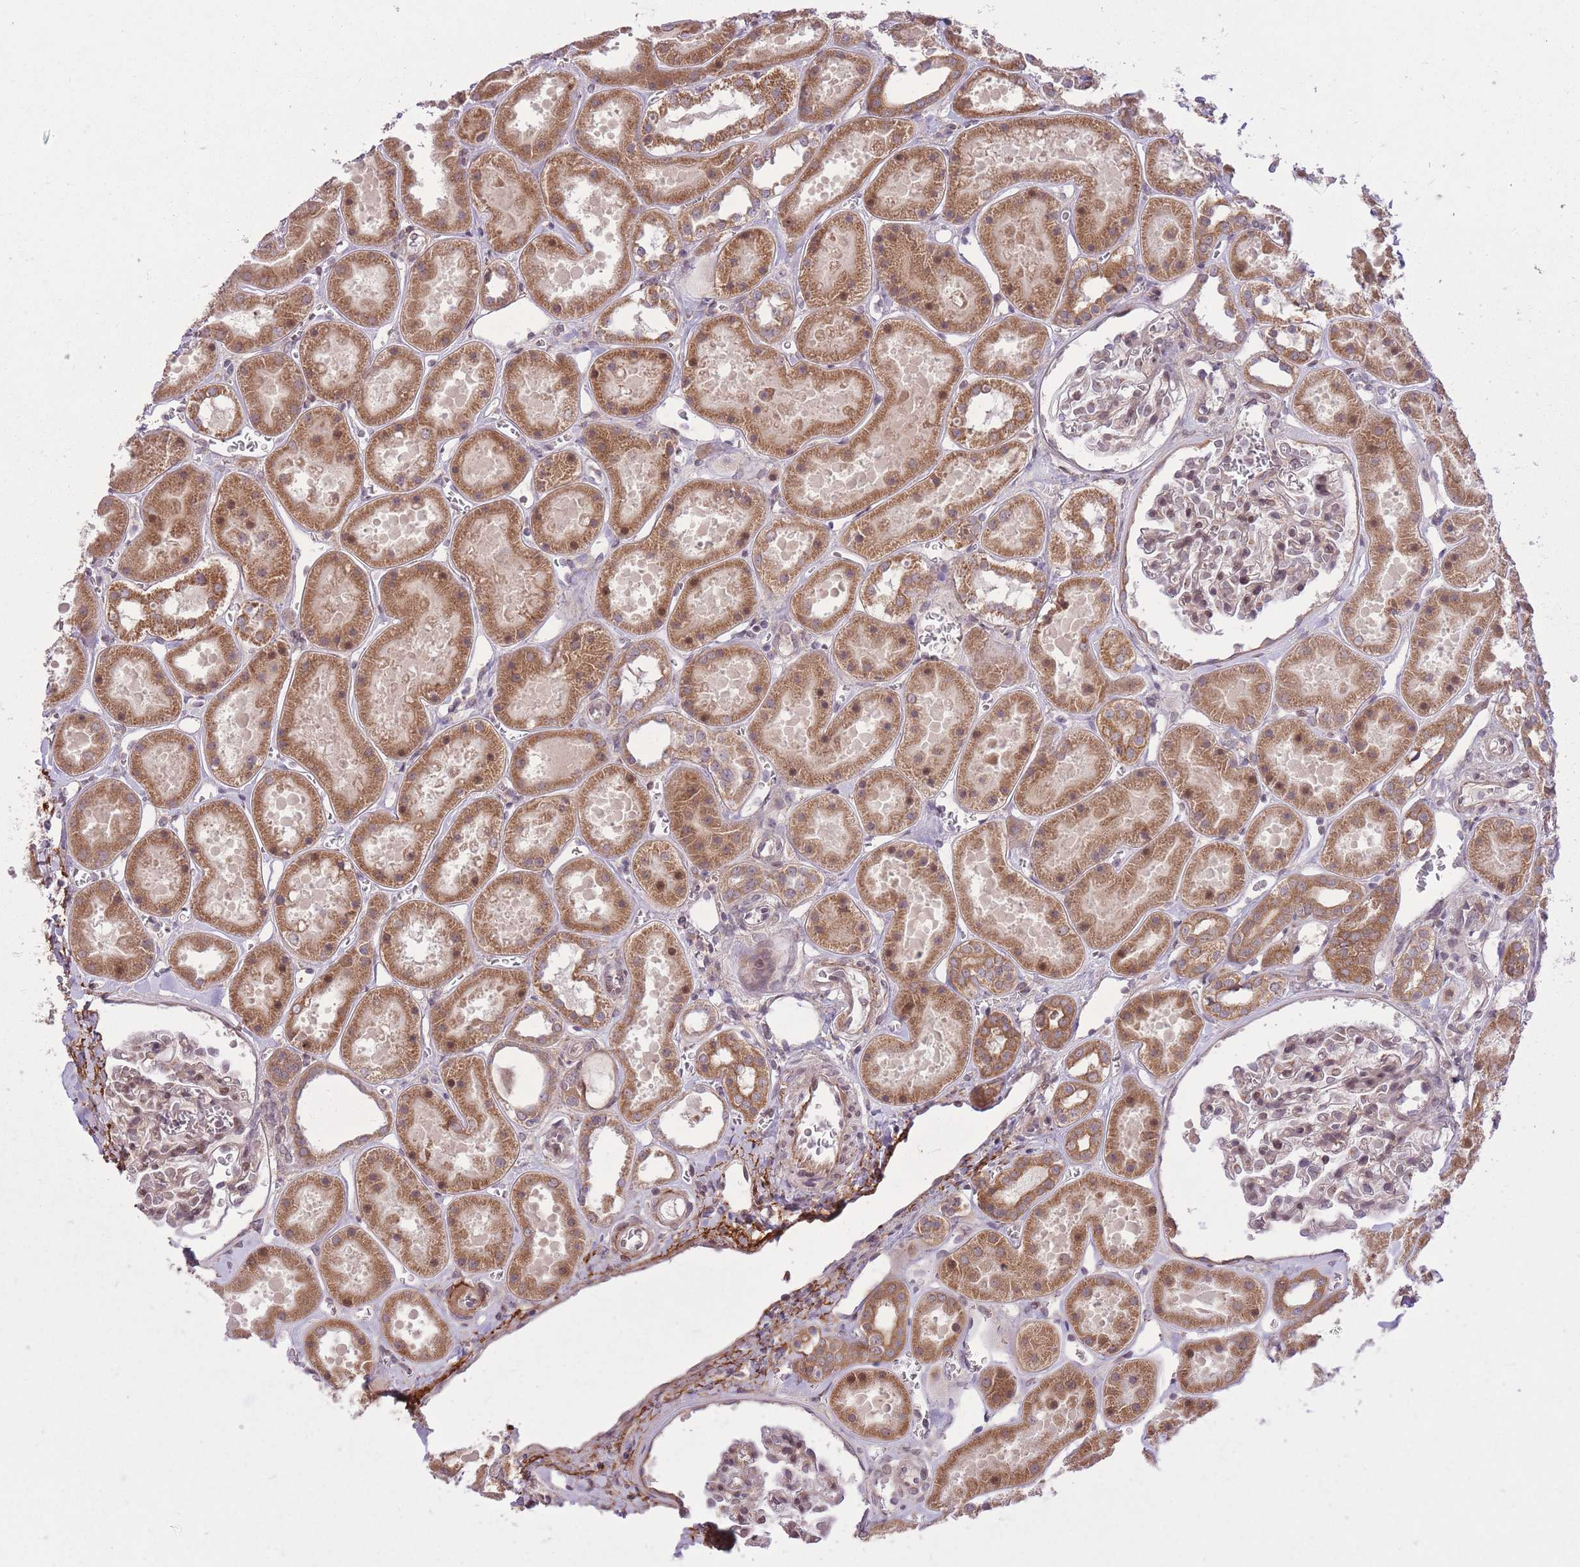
{"staining": {"intensity": "moderate", "quantity": "25%-75%", "location": "cytoplasmic/membranous,nuclear"}, "tissue": "kidney", "cell_type": "Cells in glomeruli", "image_type": "normal", "snomed": [{"axis": "morphology", "description": "Normal tissue, NOS"}, {"axis": "topography", "description": "Kidney"}], "caption": "About 25%-75% of cells in glomeruli in normal human kidney show moderate cytoplasmic/membranous,nuclear protein expression as visualized by brown immunohistochemical staining.", "gene": "ZNF391", "patient": {"sex": "female", "age": 41}}